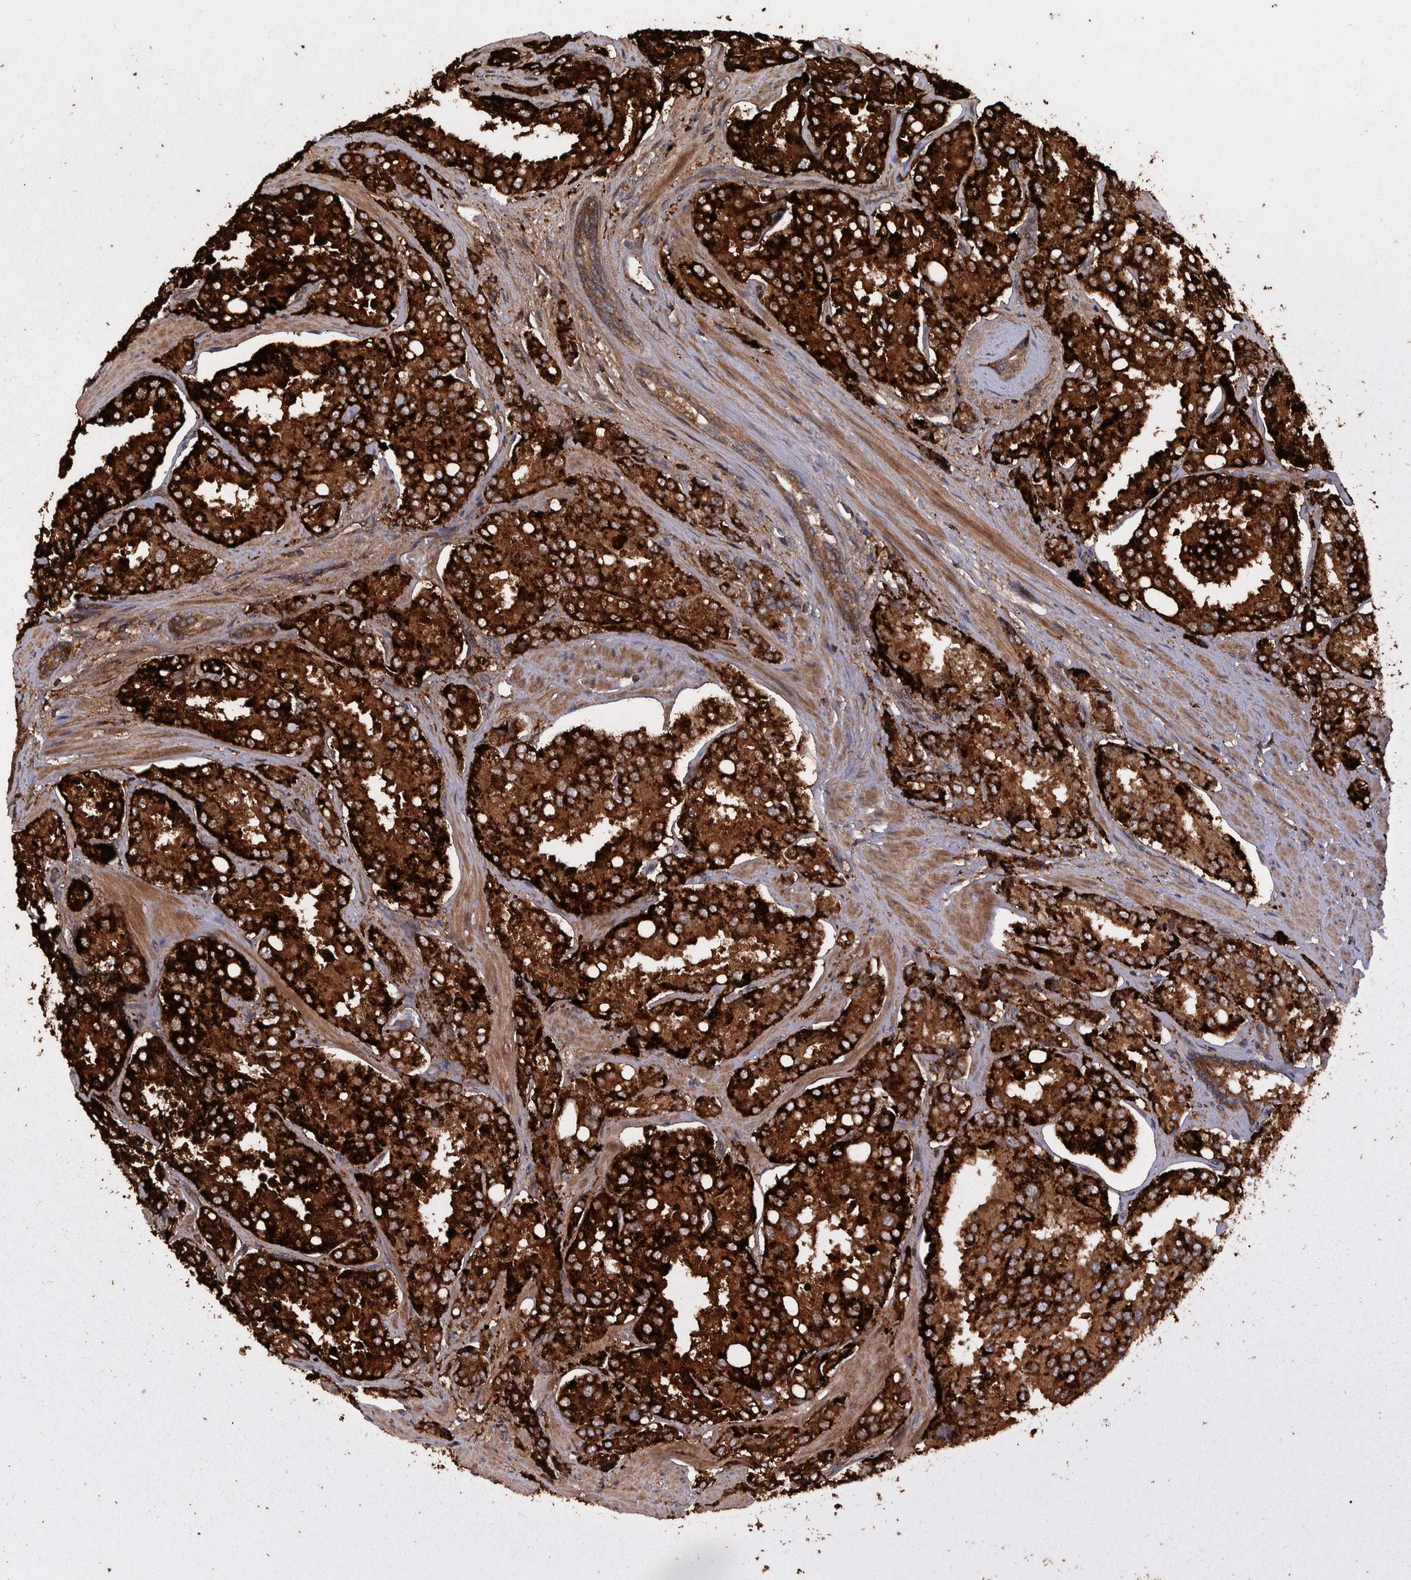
{"staining": {"intensity": "strong", "quantity": ">75%", "location": "cytoplasmic/membranous"}, "tissue": "prostate cancer", "cell_type": "Tumor cells", "image_type": "cancer", "snomed": [{"axis": "morphology", "description": "Adenocarcinoma, High grade"}, {"axis": "topography", "description": "Prostate"}], "caption": "This histopathology image demonstrates immunohistochemistry (IHC) staining of human prostate cancer (adenocarcinoma (high-grade)), with high strong cytoplasmic/membranous positivity in approximately >75% of tumor cells.", "gene": "VBP1", "patient": {"sex": "male", "age": 50}}